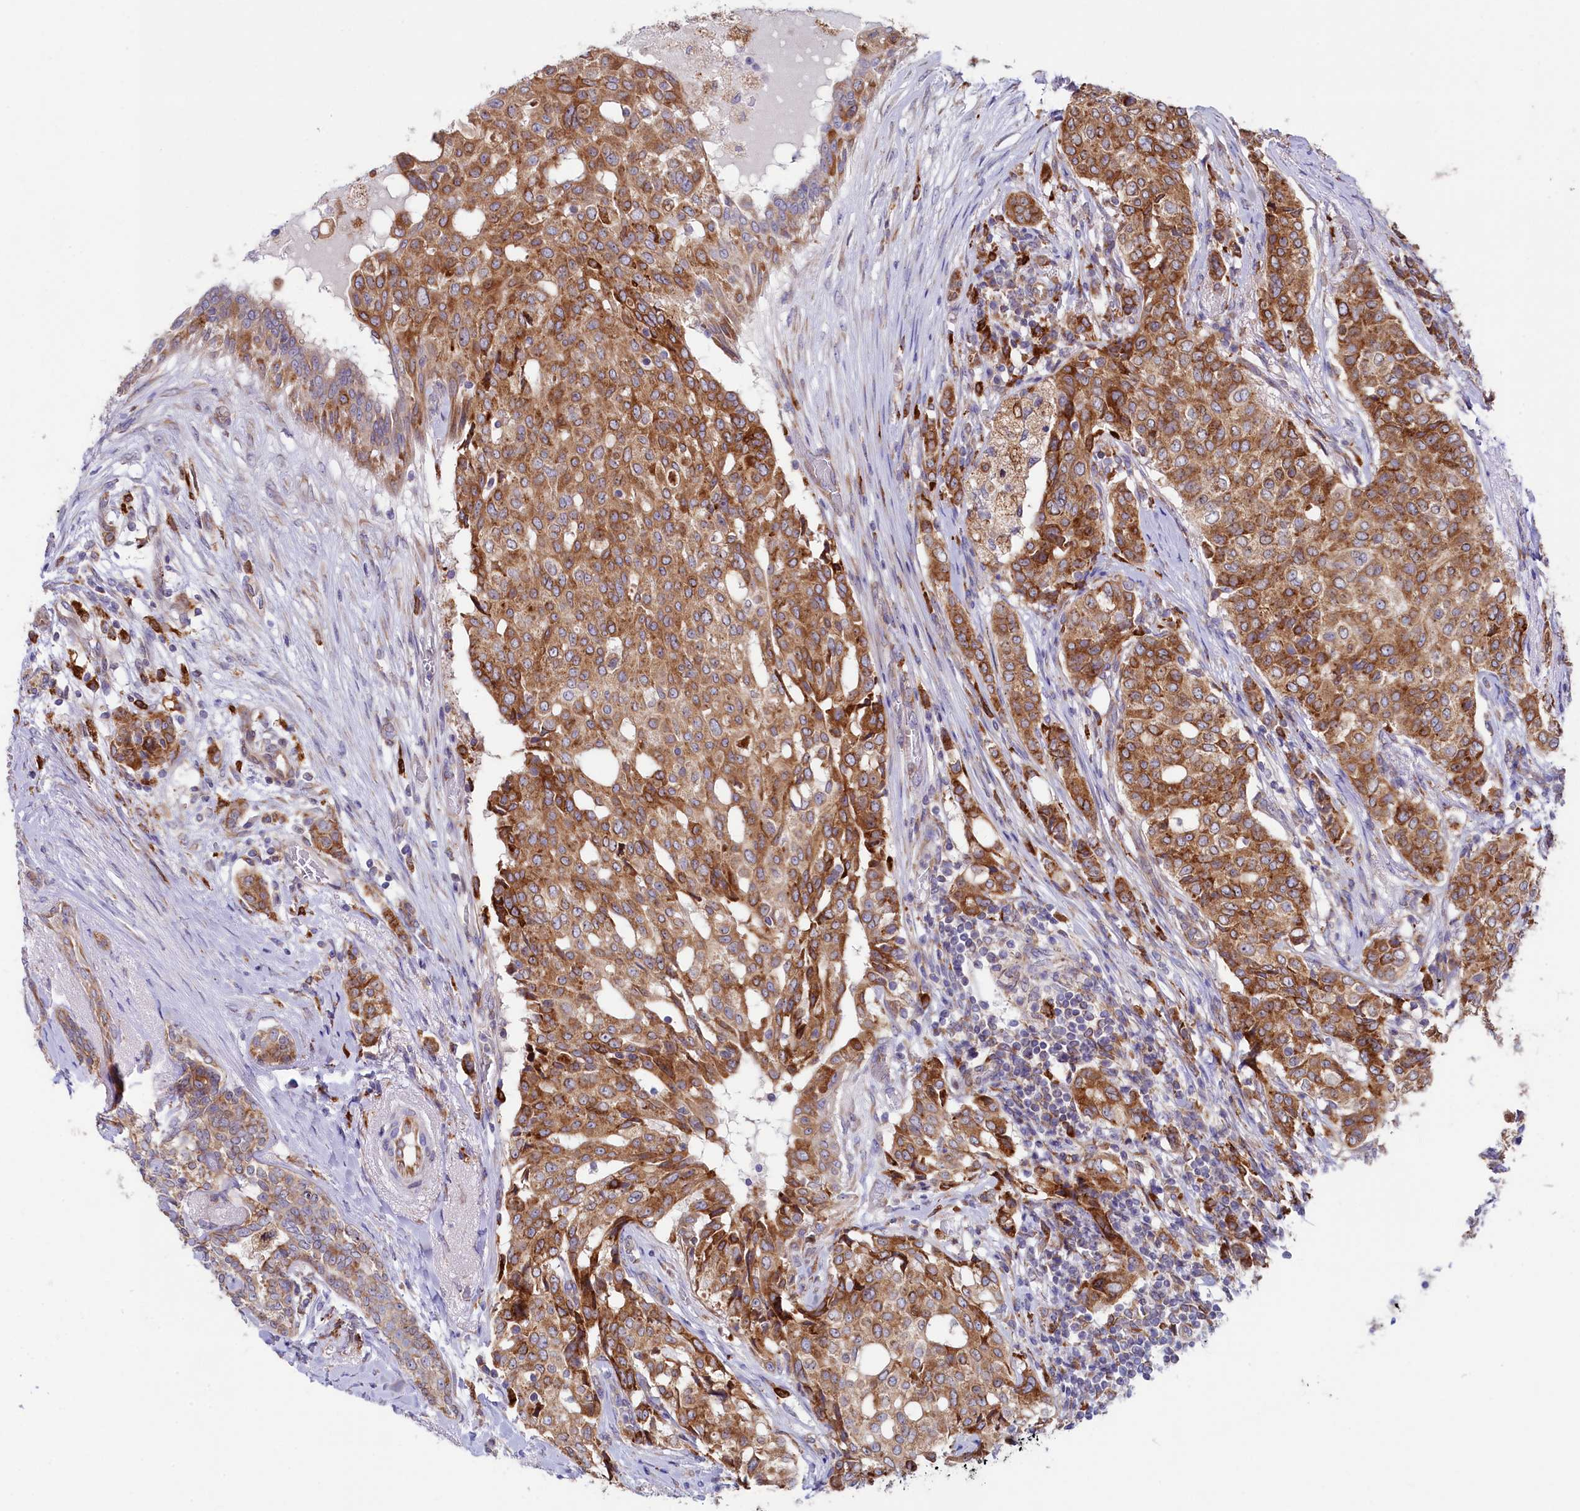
{"staining": {"intensity": "moderate", "quantity": ">75%", "location": "cytoplasmic/membranous"}, "tissue": "breast cancer", "cell_type": "Tumor cells", "image_type": "cancer", "snomed": [{"axis": "morphology", "description": "Lobular carcinoma"}, {"axis": "topography", "description": "Breast"}], "caption": "Protein staining of lobular carcinoma (breast) tissue demonstrates moderate cytoplasmic/membranous expression in about >75% of tumor cells.", "gene": "CHID1", "patient": {"sex": "female", "age": 51}}